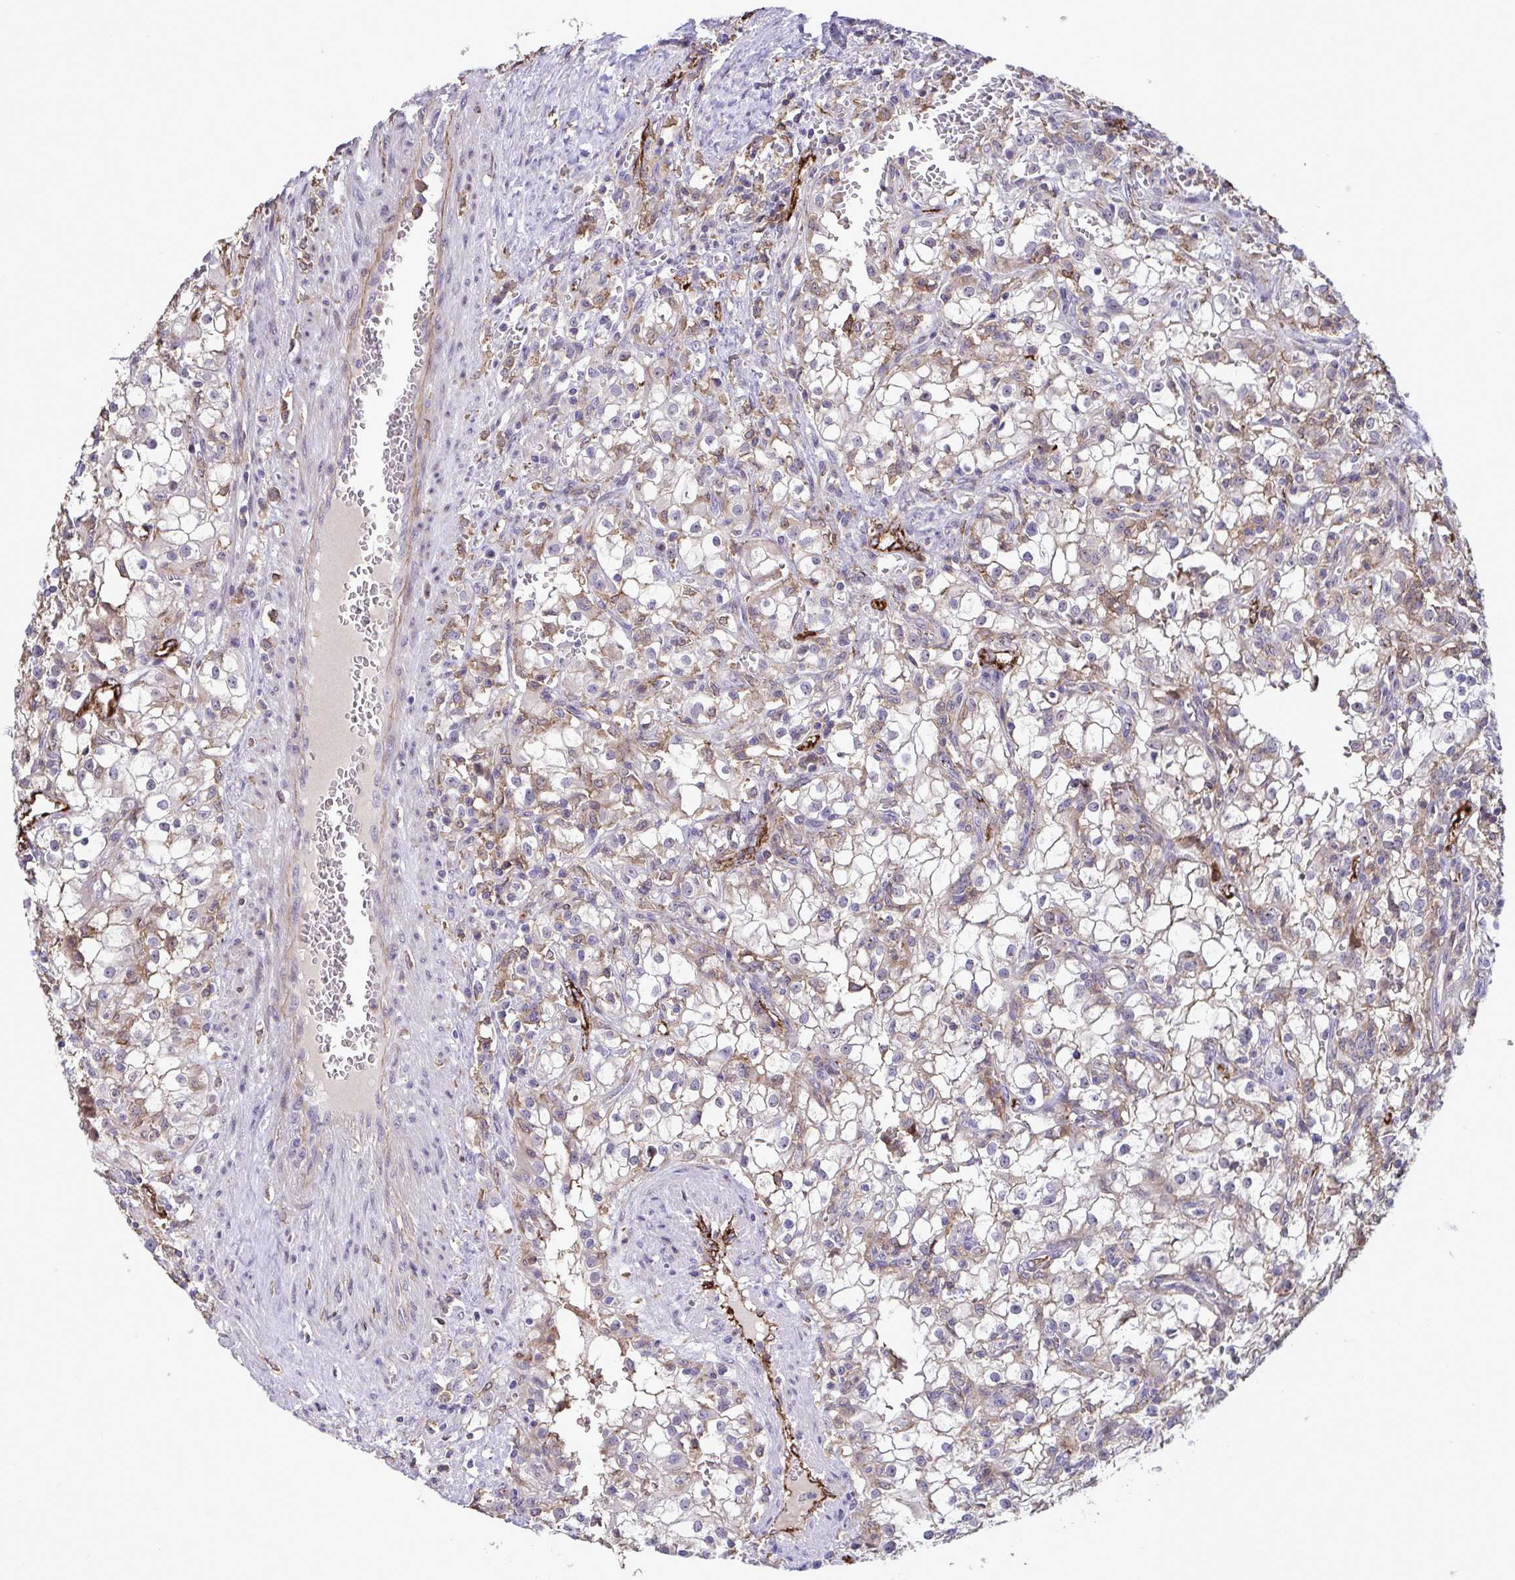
{"staining": {"intensity": "weak", "quantity": "25%-75%", "location": "cytoplasmic/membranous"}, "tissue": "renal cancer", "cell_type": "Tumor cells", "image_type": "cancer", "snomed": [{"axis": "morphology", "description": "Adenocarcinoma, NOS"}, {"axis": "topography", "description": "Kidney"}], "caption": "The photomicrograph exhibits immunohistochemical staining of renal cancer (adenocarcinoma). There is weak cytoplasmic/membranous expression is appreciated in approximately 25%-75% of tumor cells.", "gene": "CD101", "patient": {"sex": "female", "age": 74}}